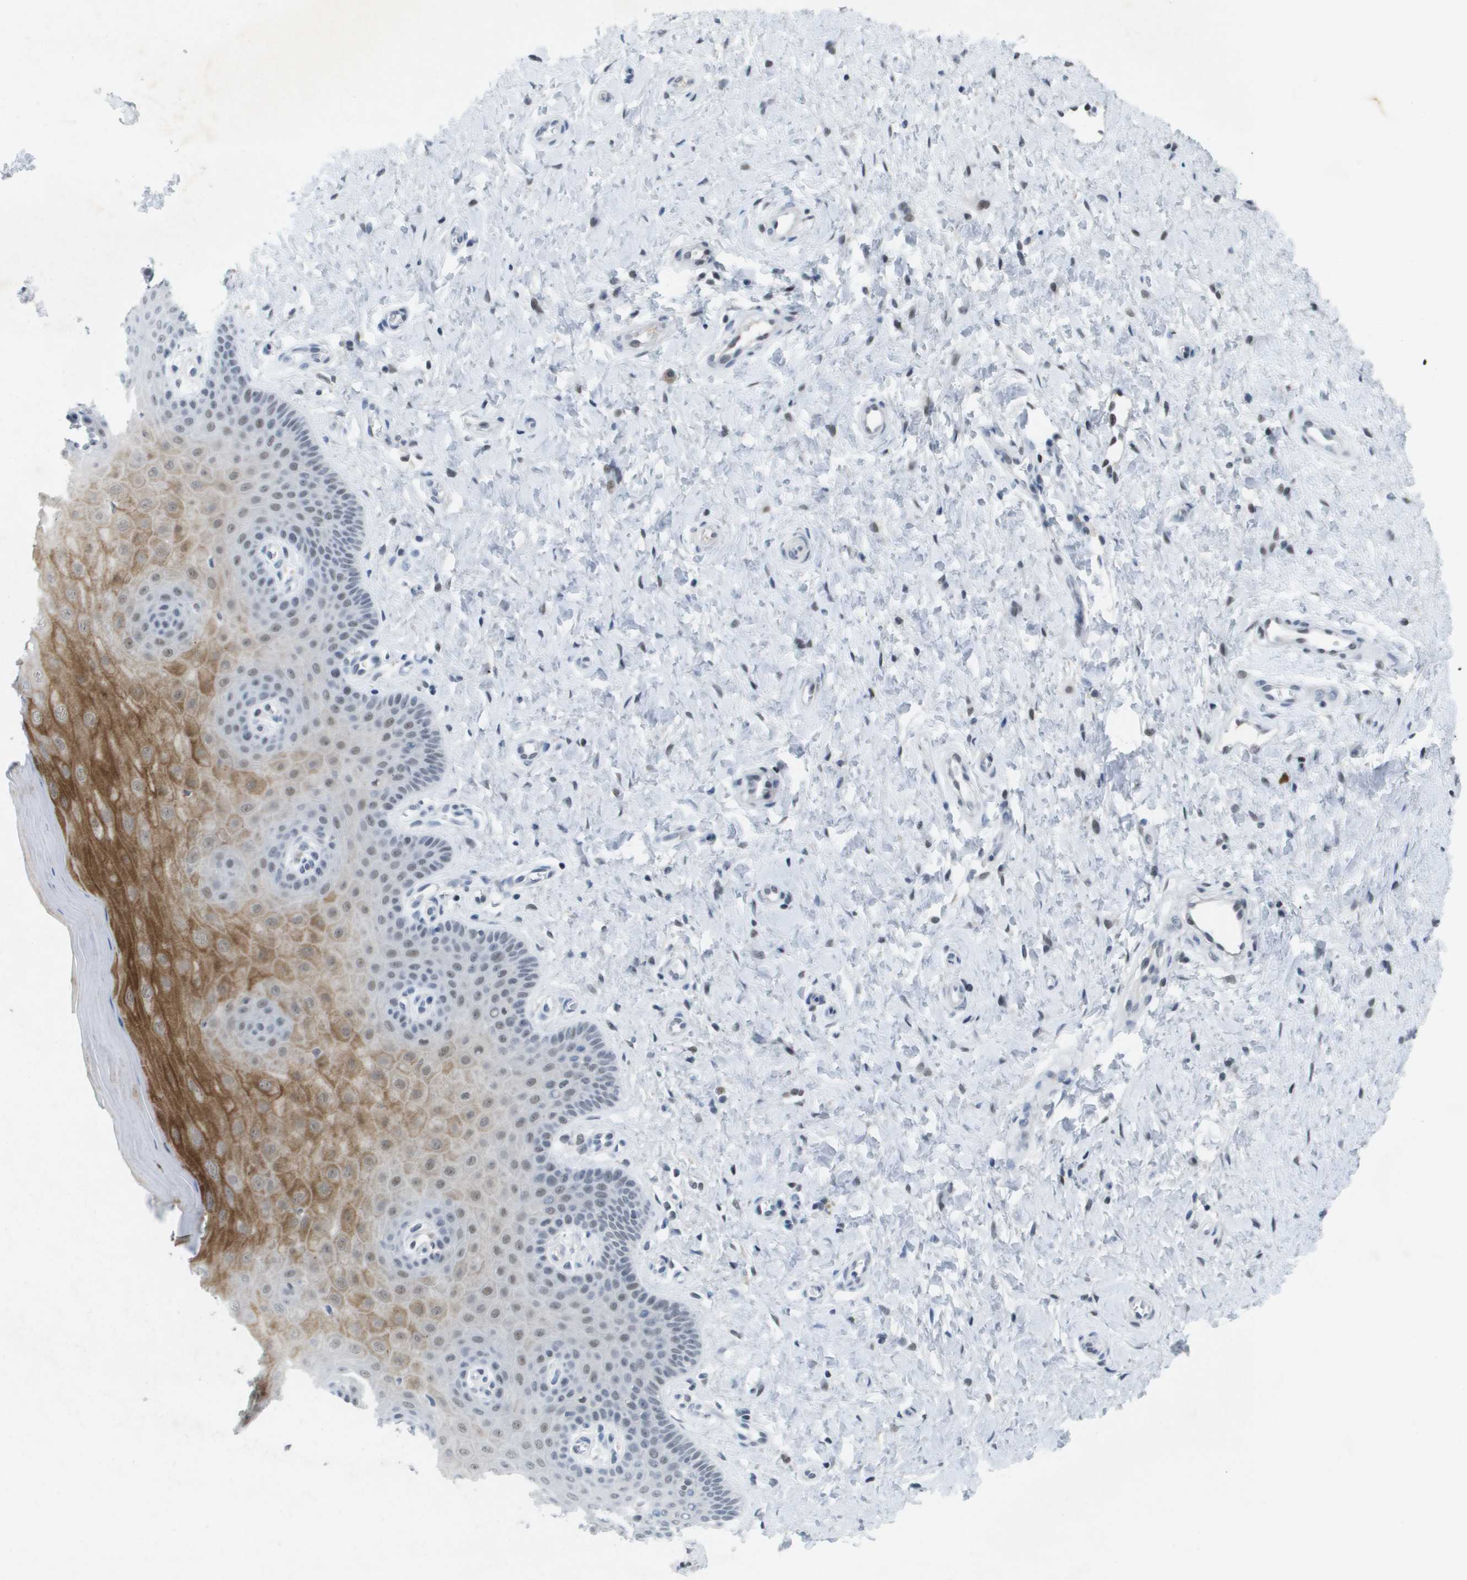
{"staining": {"intensity": "strong", "quantity": ">75%", "location": "nuclear"}, "tissue": "cervix", "cell_type": "Glandular cells", "image_type": "normal", "snomed": [{"axis": "morphology", "description": "Normal tissue, NOS"}, {"axis": "topography", "description": "Cervix"}], "caption": "Protein staining shows strong nuclear positivity in approximately >75% of glandular cells in benign cervix.", "gene": "TP53RK", "patient": {"sex": "female", "age": 55}}